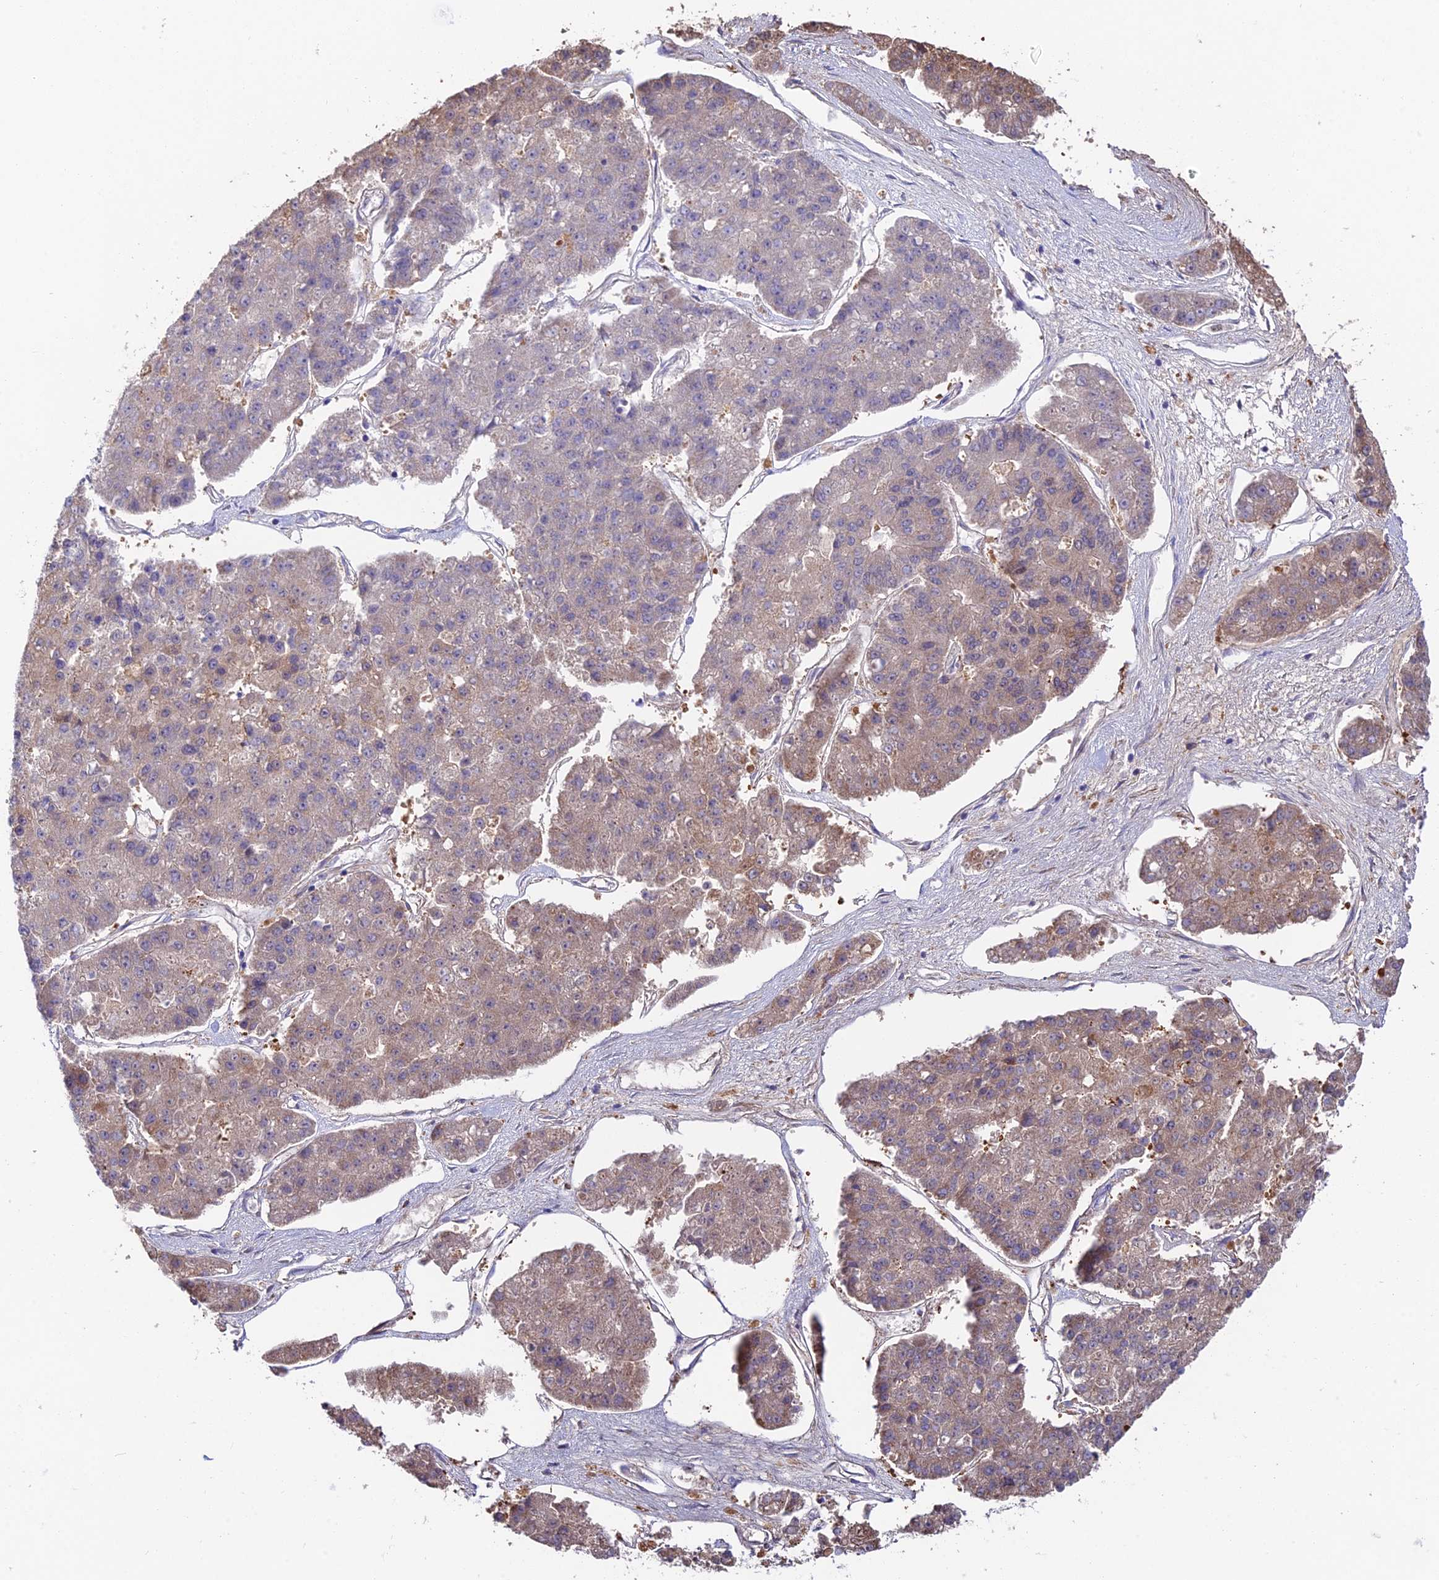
{"staining": {"intensity": "weak", "quantity": "25%-75%", "location": "cytoplasmic/membranous"}, "tissue": "pancreatic cancer", "cell_type": "Tumor cells", "image_type": "cancer", "snomed": [{"axis": "morphology", "description": "Adenocarcinoma, NOS"}, {"axis": "topography", "description": "Pancreas"}], "caption": "Protein staining shows weak cytoplasmic/membranous staining in approximately 25%-75% of tumor cells in pancreatic adenocarcinoma. The protein is stained brown, and the nuclei are stained in blue (DAB (3,3'-diaminobenzidine) IHC with brightfield microscopy, high magnification).", "gene": "FUOM", "patient": {"sex": "male", "age": 50}}